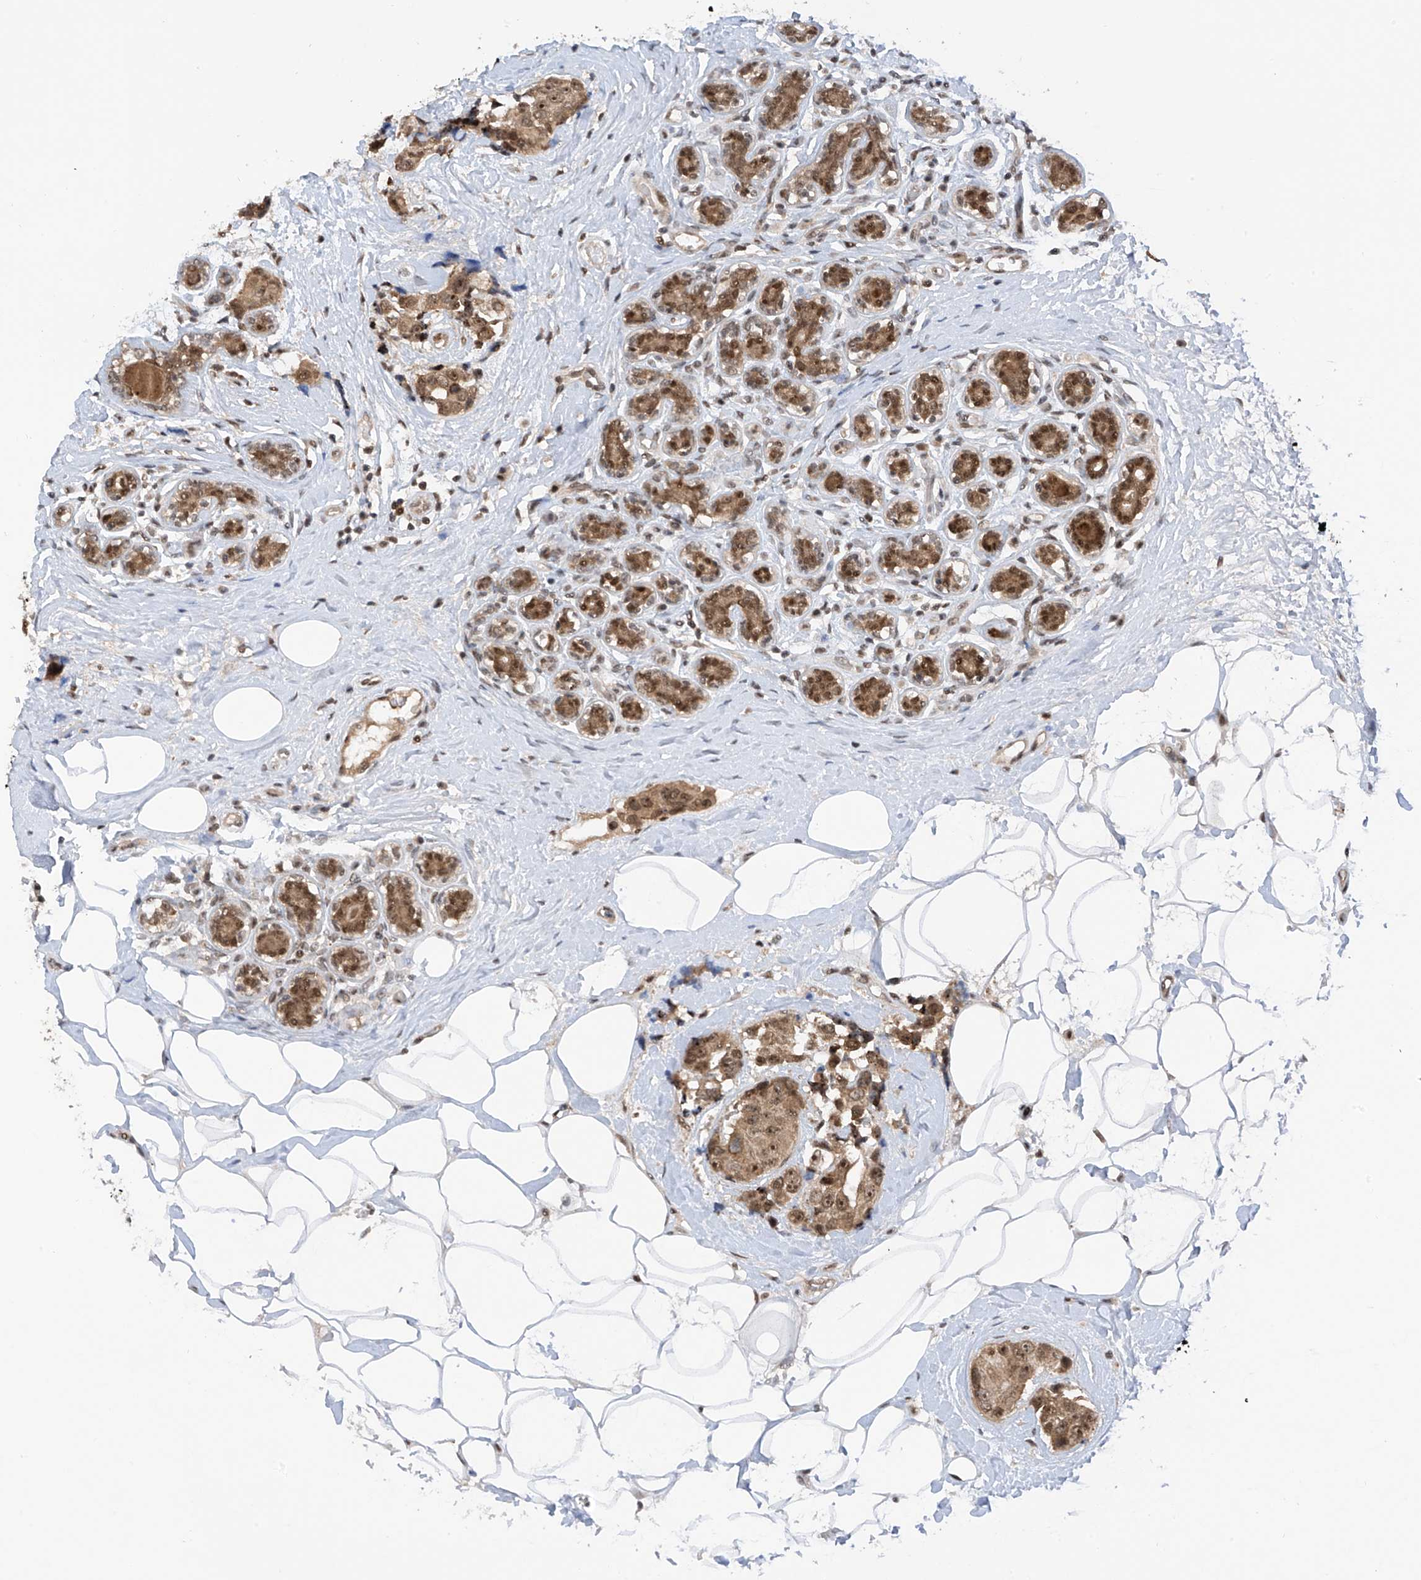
{"staining": {"intensity": "moderate", "quantity": ">75%", "location": "cytoplasmic/membranous,nuclear"}, "tissue": "breast cancer", "cell_type": "Tumor cells", "image_type": "cancer", "snomed": [{"axis": "morphology", "description": "Normal tissue, NOS"}, {"axis": "morphology", "description": "Duct carcinoma"}, {"axis": "topography", "description": "Breast"}], "caption": "The micrograph reveals staining of breast cancer (infiltrating ductal carcinoma), revealing moderate cytoplasmic/membranous and nuclear protein staining (brown color) within tumor cells.", "gene": "RPAIN", "patient": {"sex": "female", "age": 39}}